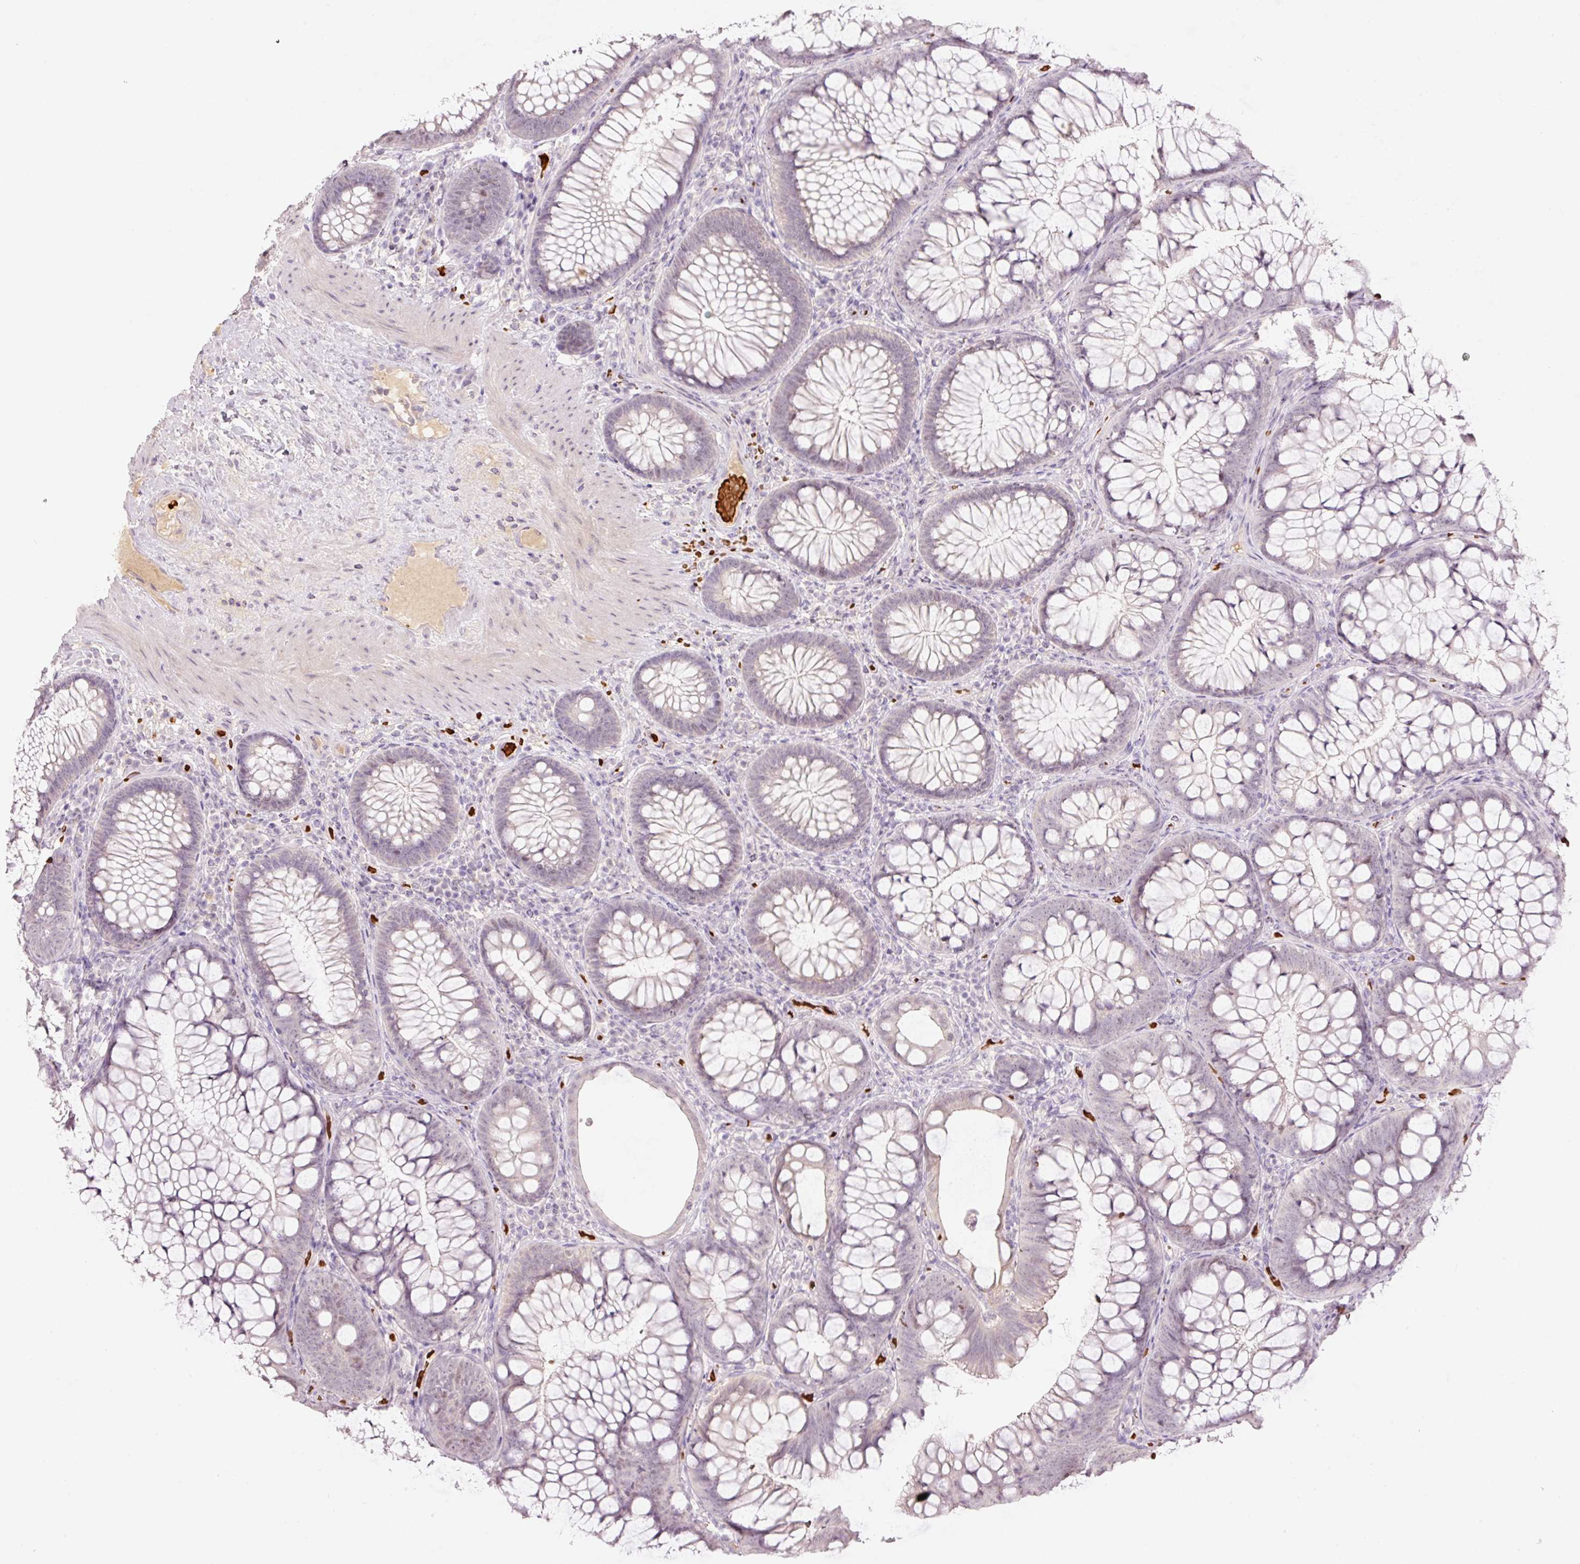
{"staining": {"intensity": "negative", "quantity": "none", "location": "none"}, "tissue": "colon", "cell_type": "Endothelial cells", "image_type": "normal", "snomed": [{"axis": "morphology", "description": "Normal tissue, NOS"}, {"axis": "morphology", "description": "Adenoma, NOS"}, {"axis": "topography", "description": "Soft tissue"}, {"axis": "topography", "description": "Colon"}], "caption": "This is an immunohistochemistry histopathology image of unremarkable colon. There is no expression in endothelial cells.", "gene": "LY6G6D", "patient": {"sex": "male", "age": 47}}